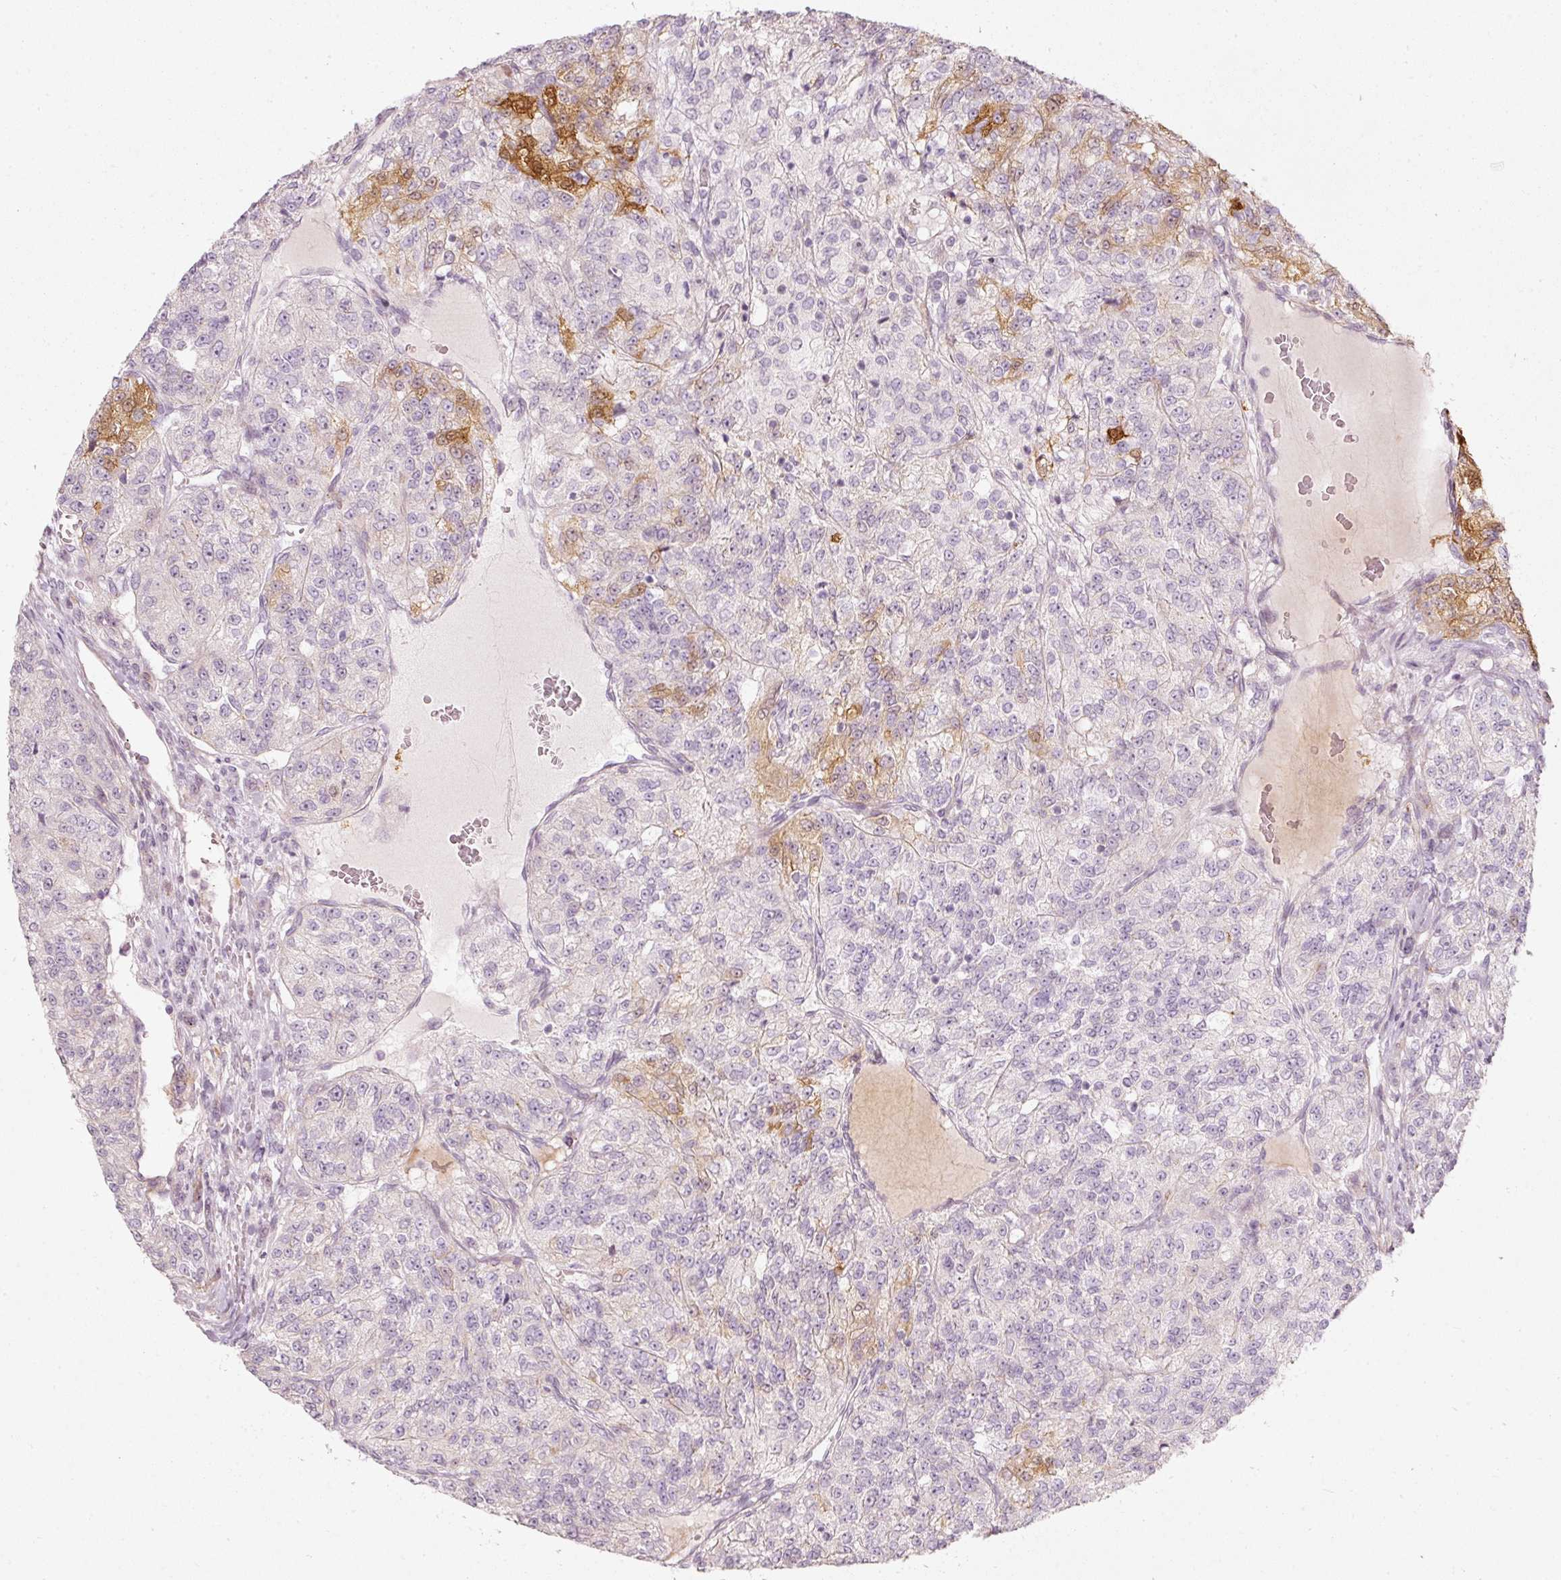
{"staining": {"intensity": "strong", "quantity": "<25%", "location": "cytoplasmic/membranous"}, "tissue": "renal cancer", "cell_type": "Tumor cells", "image_type": "cancer", "snomed": [{"axis": "morphology", "description": "Adenocarcinoma, NOS"}, {"axis": "topography", "description": "Kidney"}], "caption": "Protein staining demonstrates strong cytoplasmic/membranous positivity in approximately <25% of tumor cells in renal cancer. Ihc stains the protein in brown and the nuclei are stained blue.", "gene": "SLC20A1", "patient": {"sex": "female", "age": 63}}